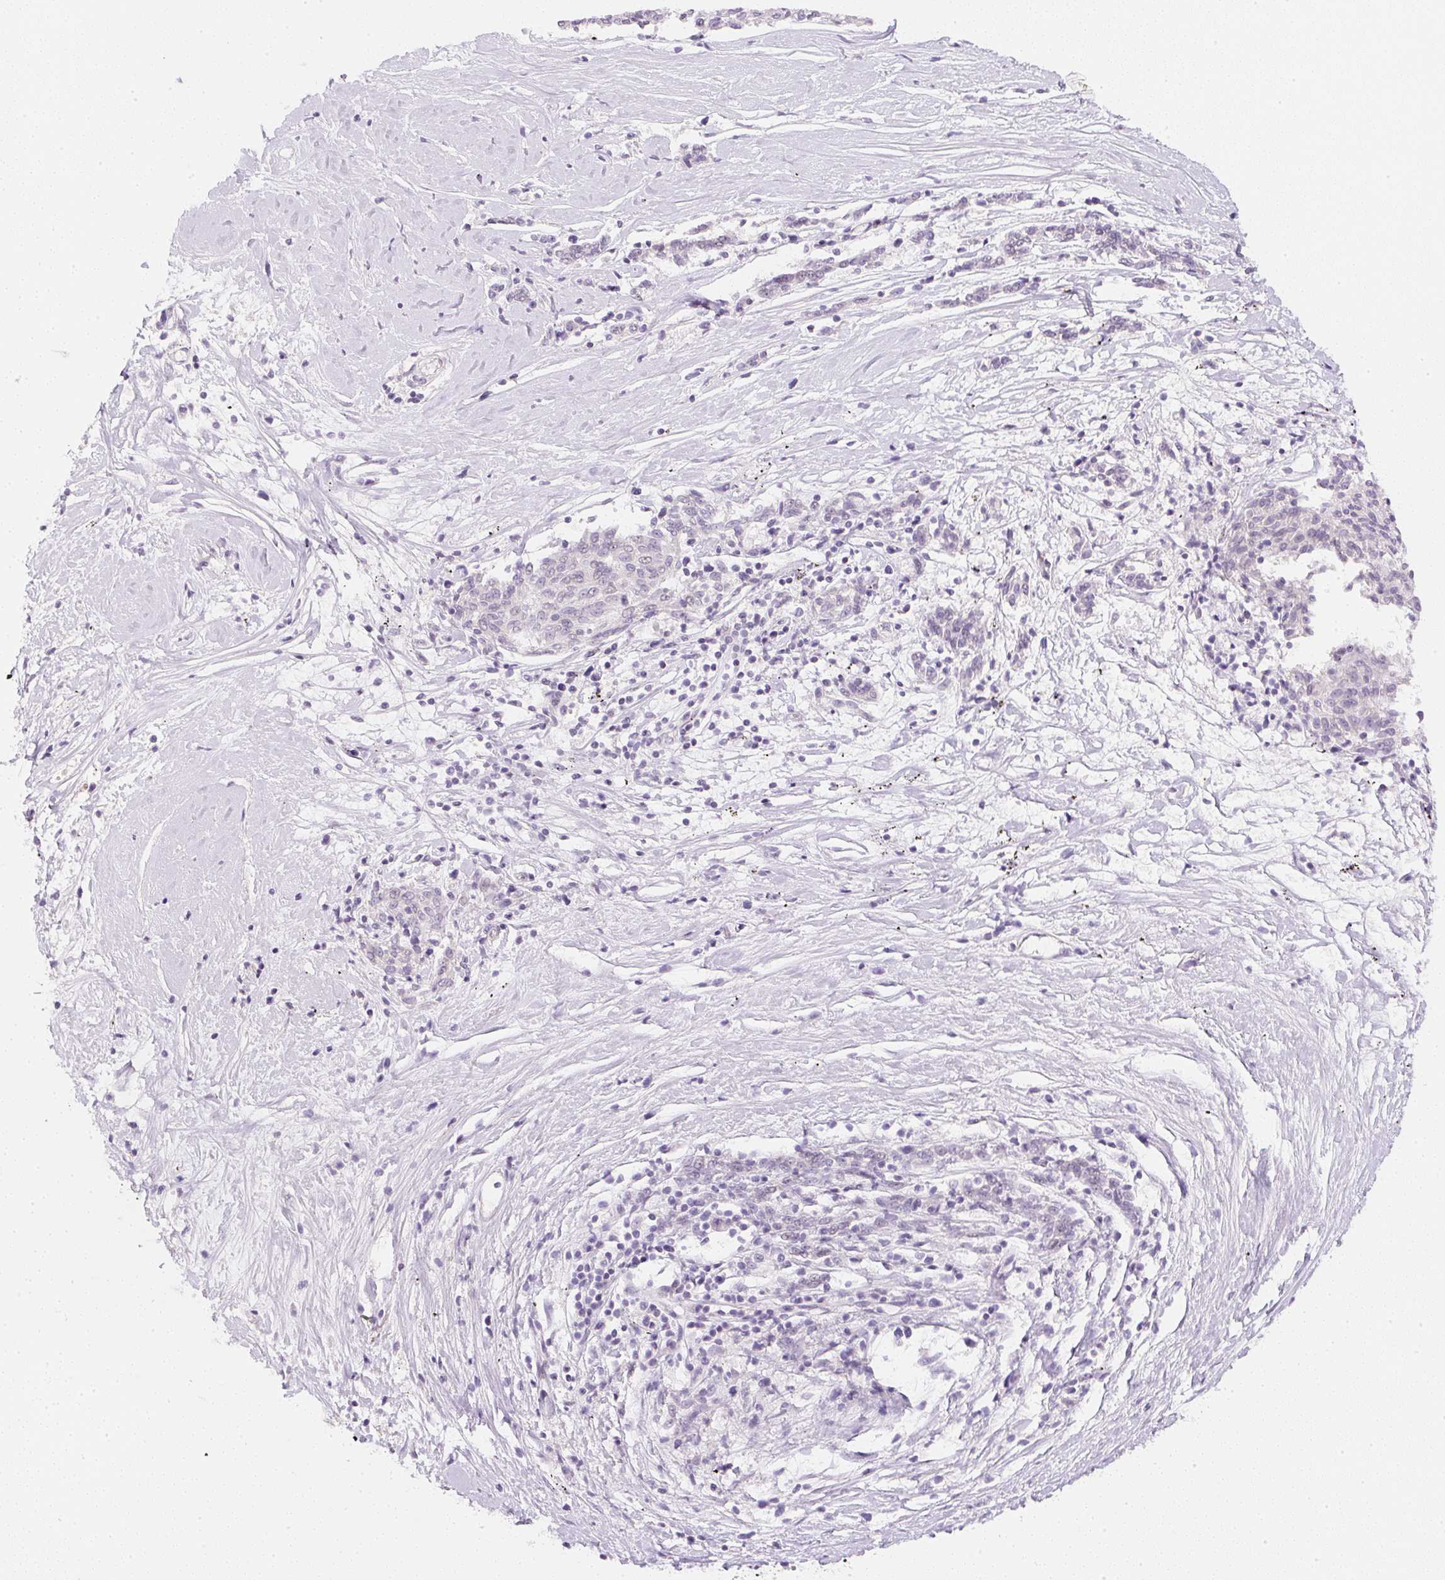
{"staining": {"intensity": "negative", "quantity": "none", "location": "none"}, "tissue": "melanoma", "cell_type": "Tumor cells", "image_type": "cancer", "snomed": [{"axis": "morphology", "description": "Malignant melanoma, NOS"}, {"axis": "topography", "description": "Skin"}], "caption": "The micrograph exhibits no staining of tumor cells in melanoma. Brightfield microscopy of immunohistochemistry stained with DAB (brown) and hematoxylin (blue), captured at high magnification.", "gene": "DPPA4", "patient": {"sex": "female", "age": 72}}